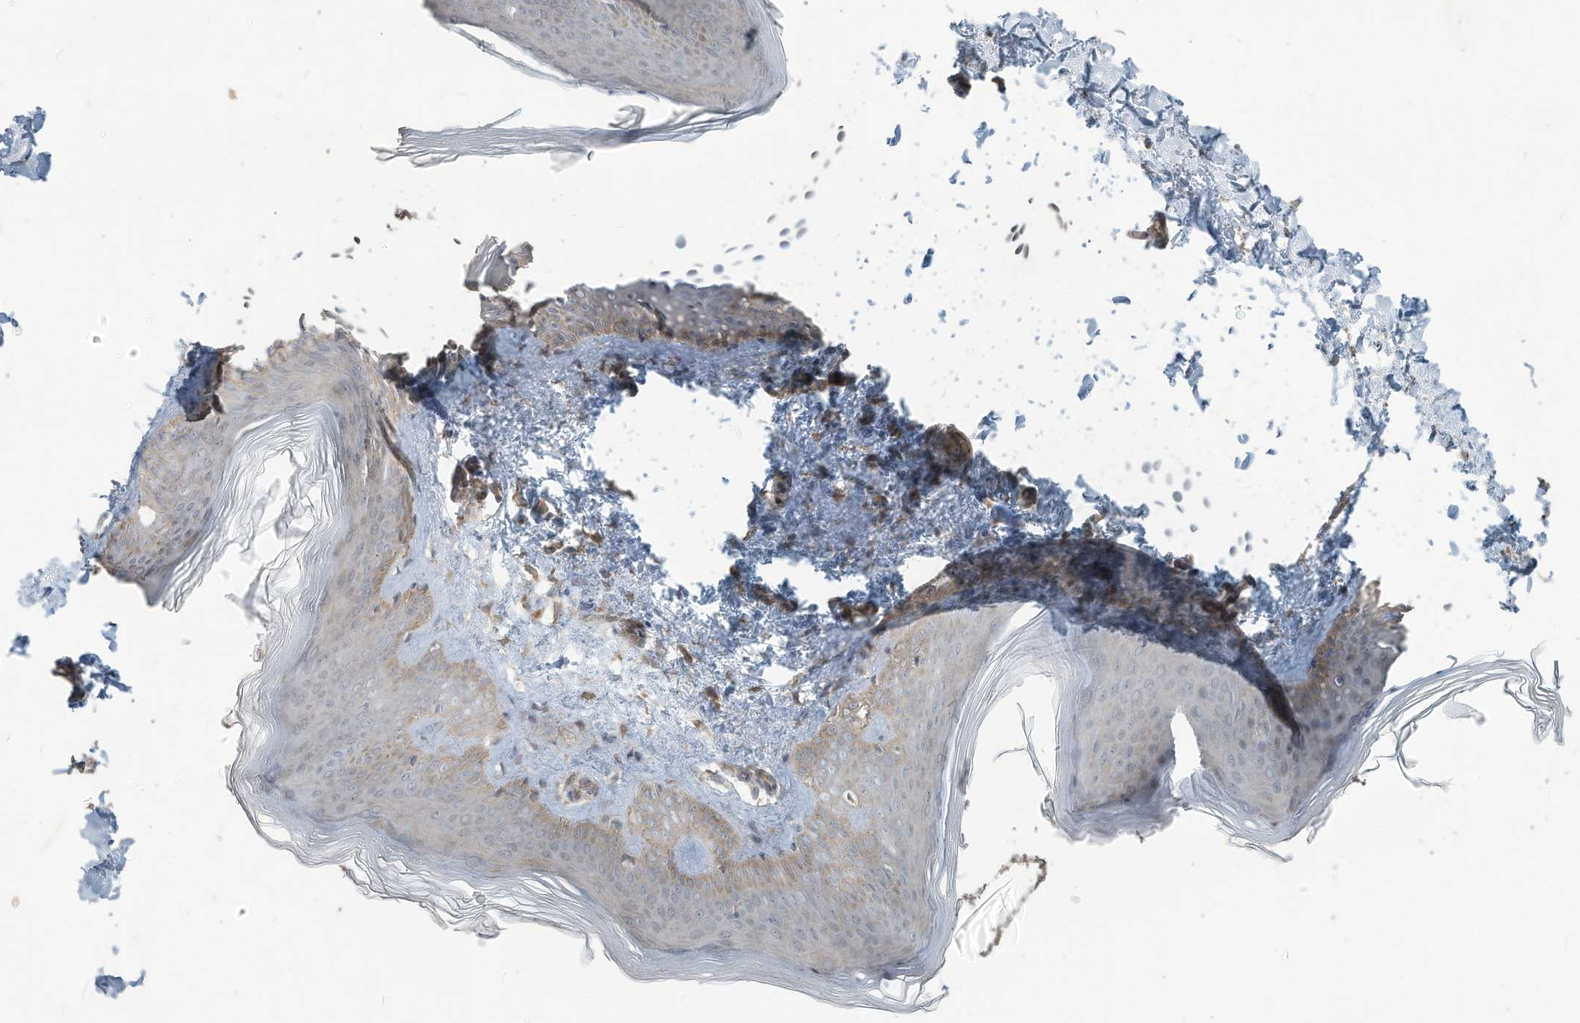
{"staining": {"intensity": "moderate", "quantity": ">75%", "location": "cytoplasmic/membranous"}, "tissue": "skin", "cell_type": "Fibroblasts", "image_type": "normal", "snomed": [{"axis": "morphology", "description": "Normal tissue, NOS"}, {"axis": "topography", "description": "Skin"}], "caption": "The histopathology image shows a brown stain indicating the presence of a protein in the cytoplasmic/membranous of fibroblasts in skin. (IHC, brightfield microscopy, high magnification).", "gene": "MAGIX", "patient": {"sex": "female", "age": 27}}